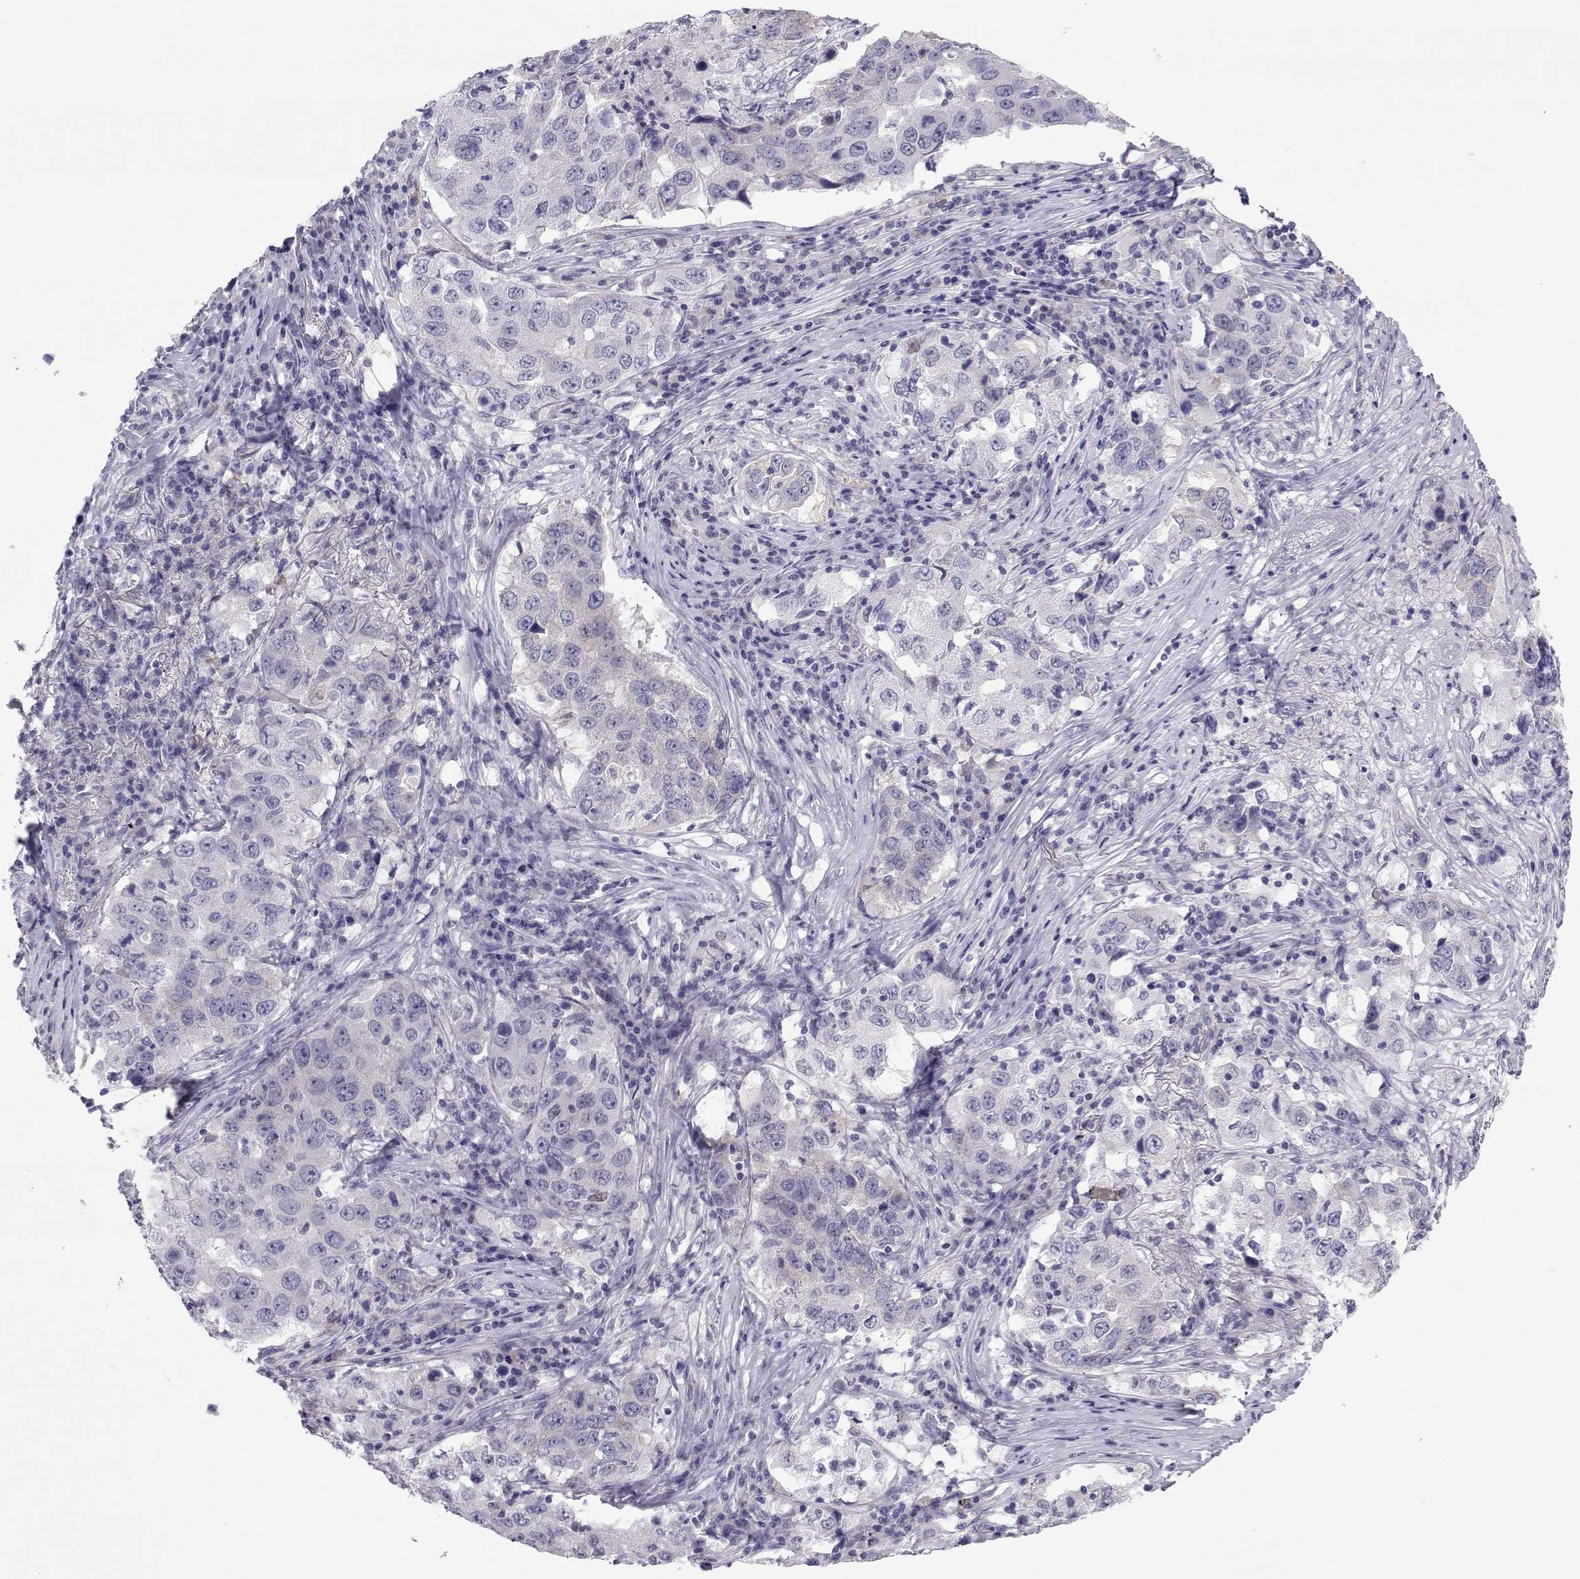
{"staining": {"intensity": "negative", "quantity": "none", "location": "none"}, "tissue": "lung cancer", "cell_type": "Tumor cells", "image_type": "cancer", "snomed": [{"axis": "morphology", "description": "Adenocarcinoma, NOS"}, {"axis": "topography", "description": "Lung"}], "caption": "There is no significant staining in tumor cells of adenocarcinoma (lung).", "gene": "COL22A1", "patient": {"sex": "male", "age": 73}}